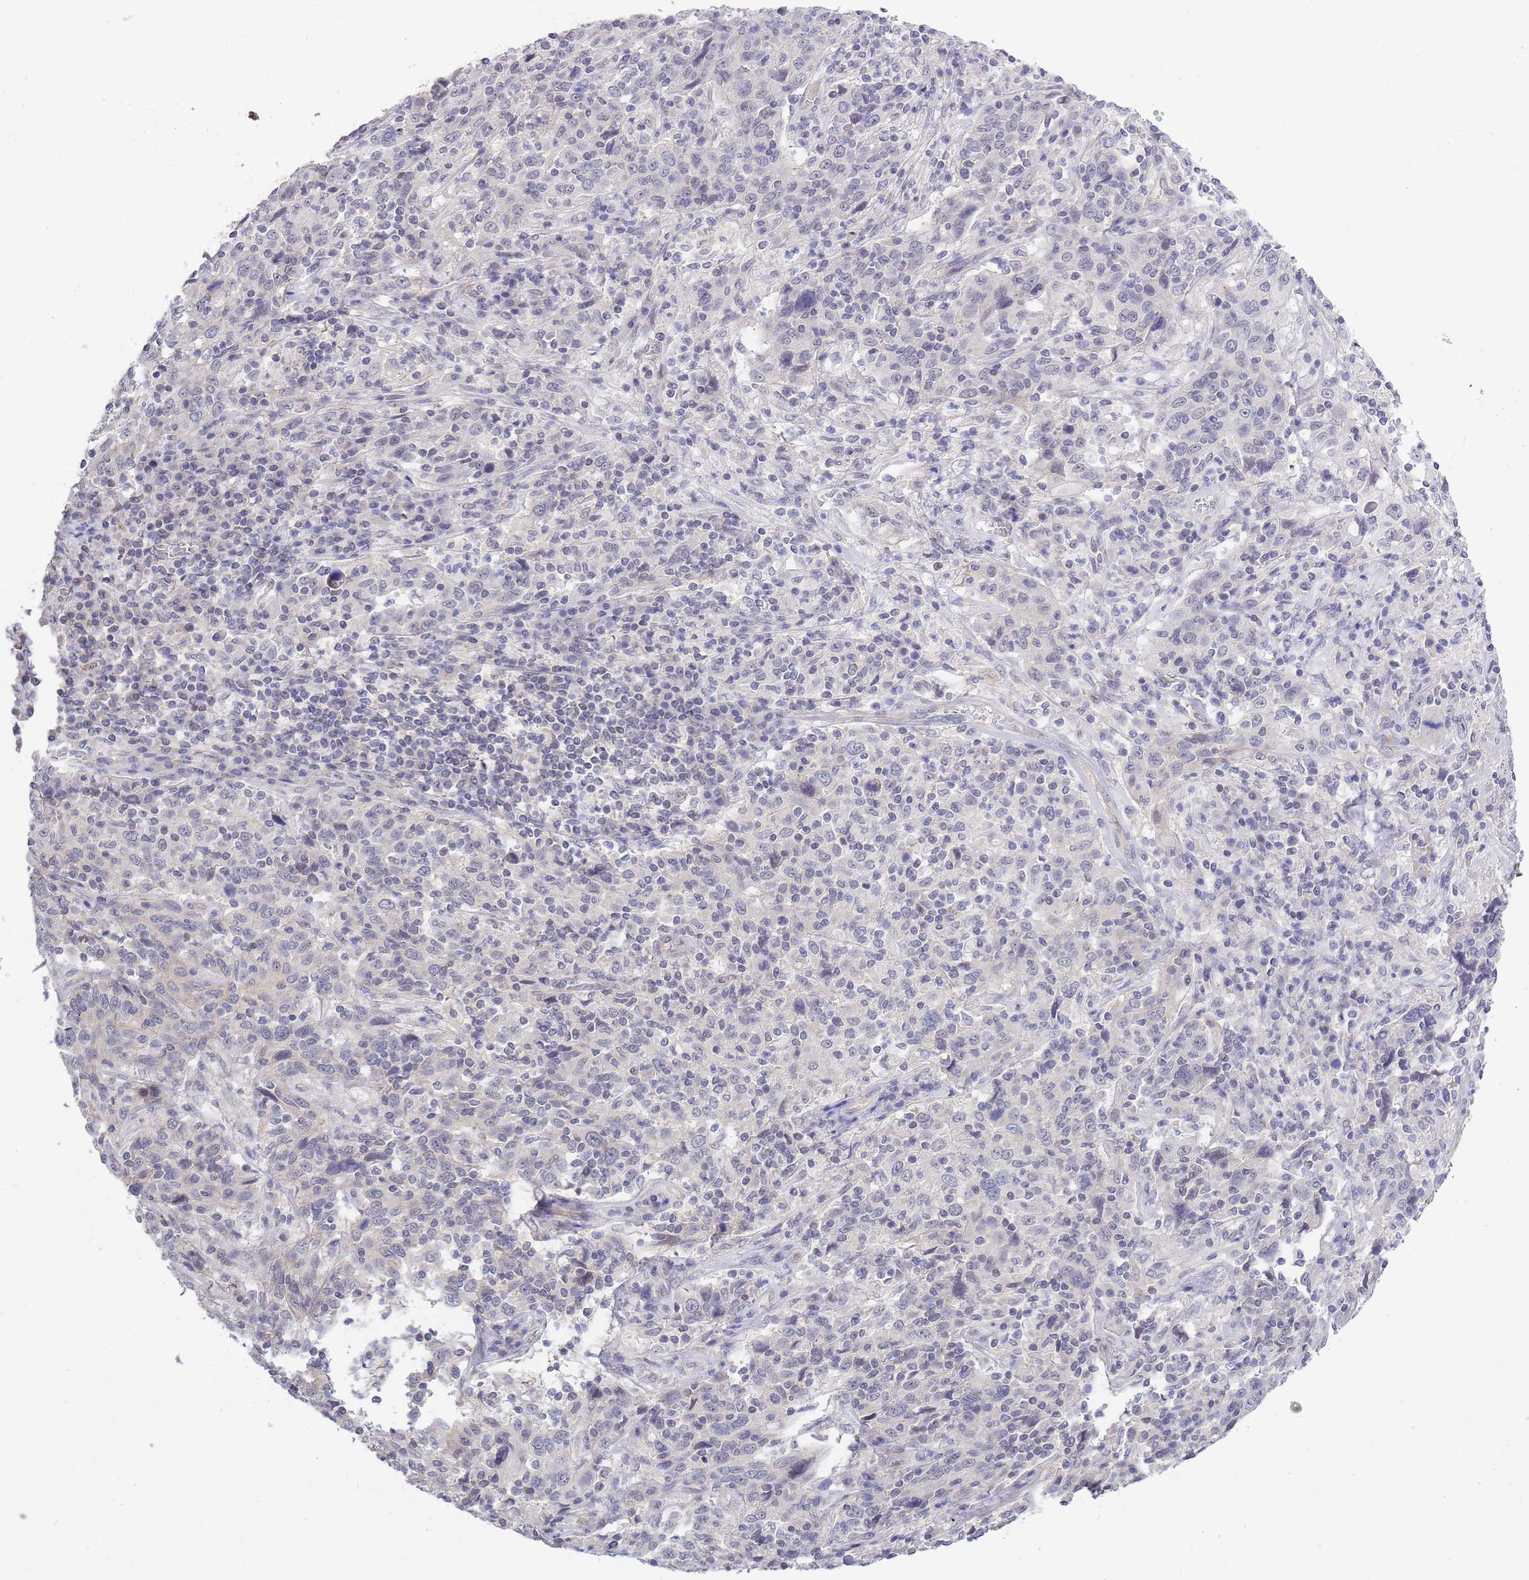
{"staining": {"intensity": "negative", "quantity": "none", "location": "none"}, "tissue": "cervical cancer", "cell_type": "Tumor cells", "image_type": "cancer", "snomed": [{"axis": "morphology", "description": "Squamous cell carcinoma, NOS"}, {"axis": "topography", "description": "Cervix"}], "caption": "An immunohistochemistry histopathology image of cervical squamous cell carcinoma is shown. There is no staining in tumor cells of cervical squamous cell carcinoma.", "gene": "C19orf25", "patient": {"sex": "female", "age": 46}}